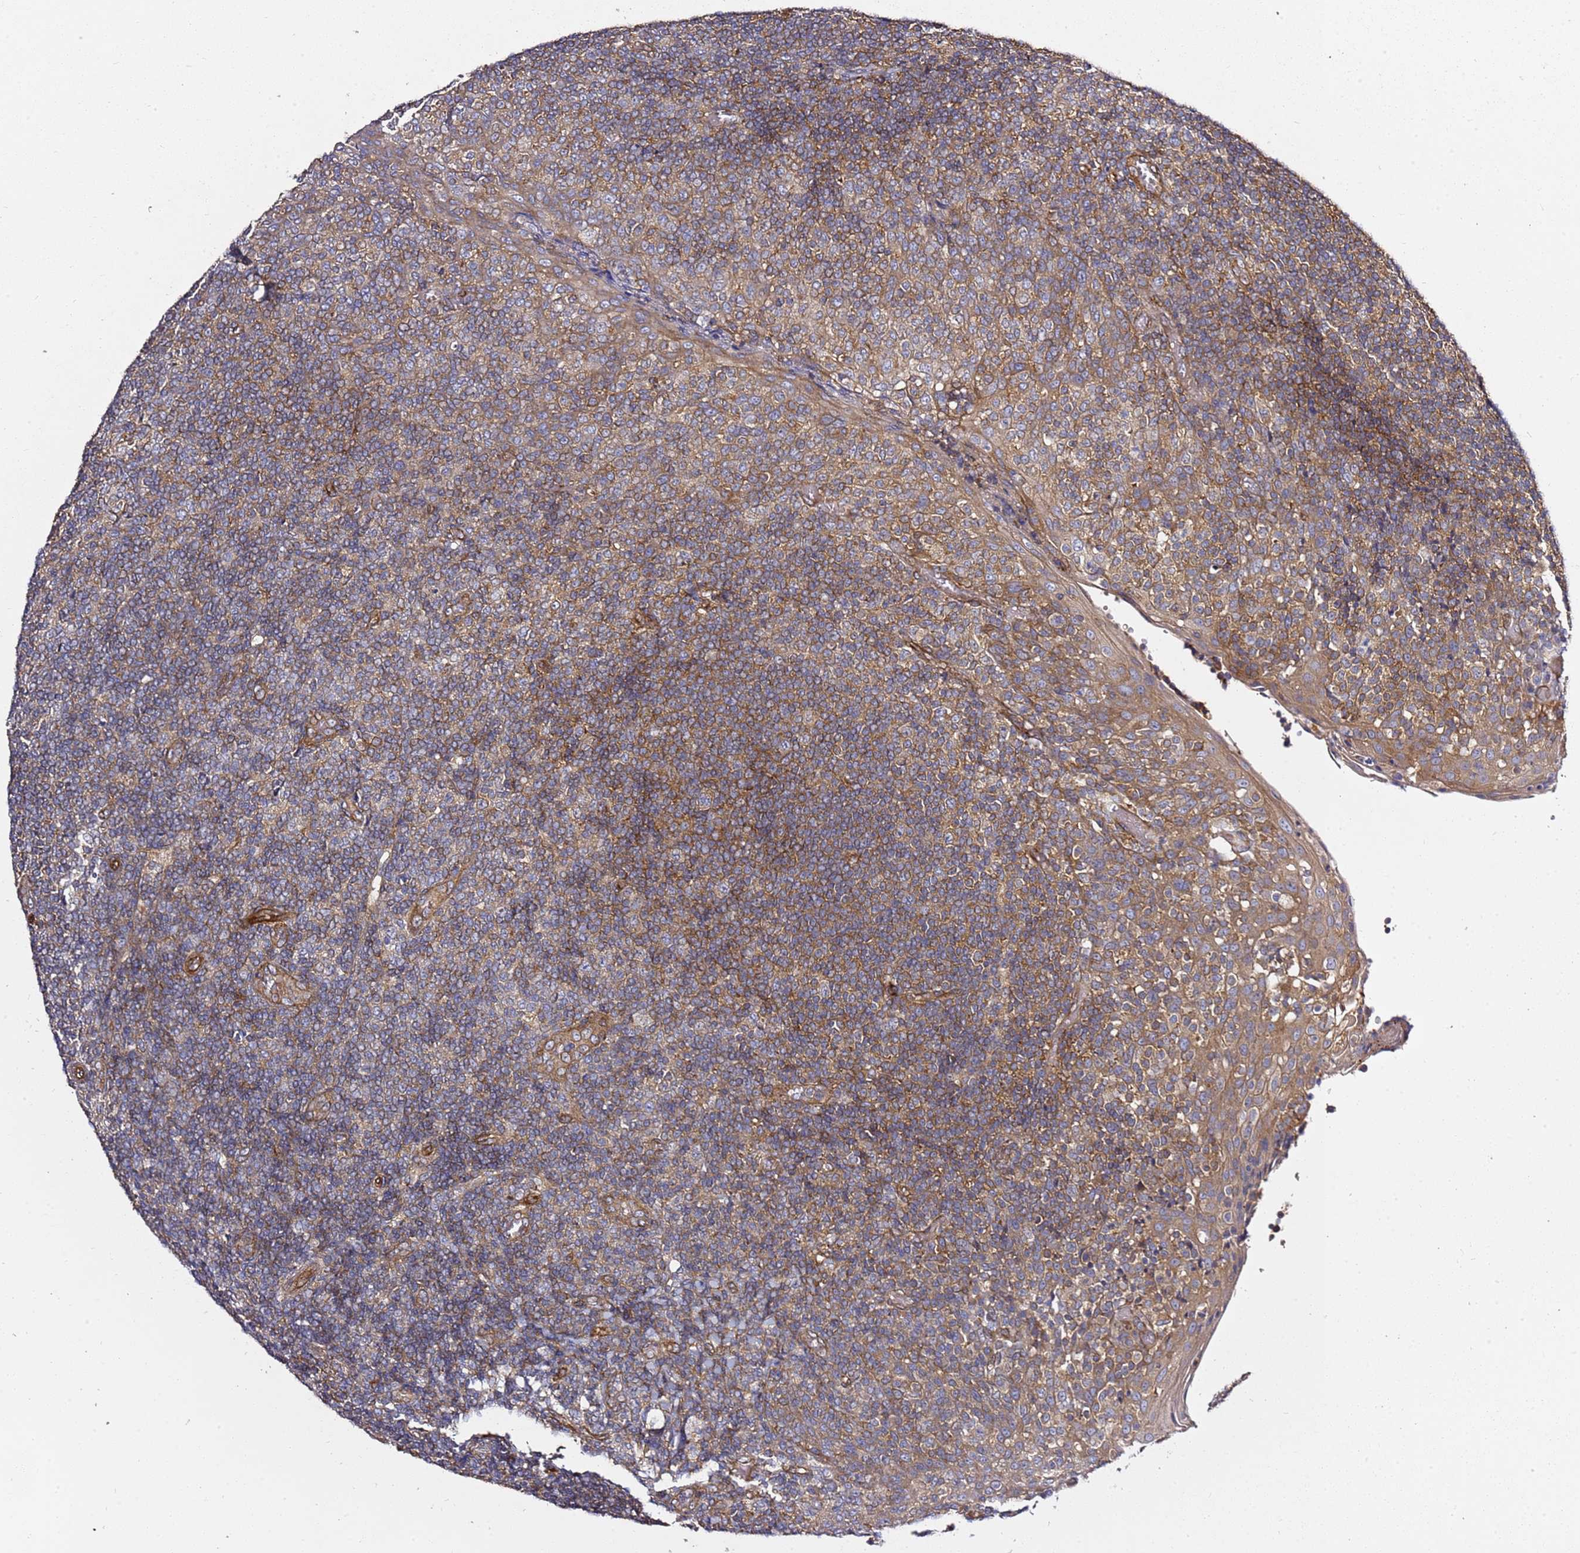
{"staining": {"intensity": "strong", "quantity": "25%-75%", "location": "cytoplasmic/membranous"}, "tissue": "tonsil", "cell_type": "Germinal center cells", "image_type": "normal", "snomed": [{"axis": "morphology", "description": "Normal tissue, NOS"}, {"axis": "topography", "description": "Tonsil"}], "caption": "Immunohistochemistry (IHC) photomicrograph of benign tonsil stained for a protein (brown), which reveals high levels of strong cytoplasmic/membranous positivity in about 25%-75% of germinal center cells.", "gene": "GNL1", "patient": {"sex": "female", "age": 19}}